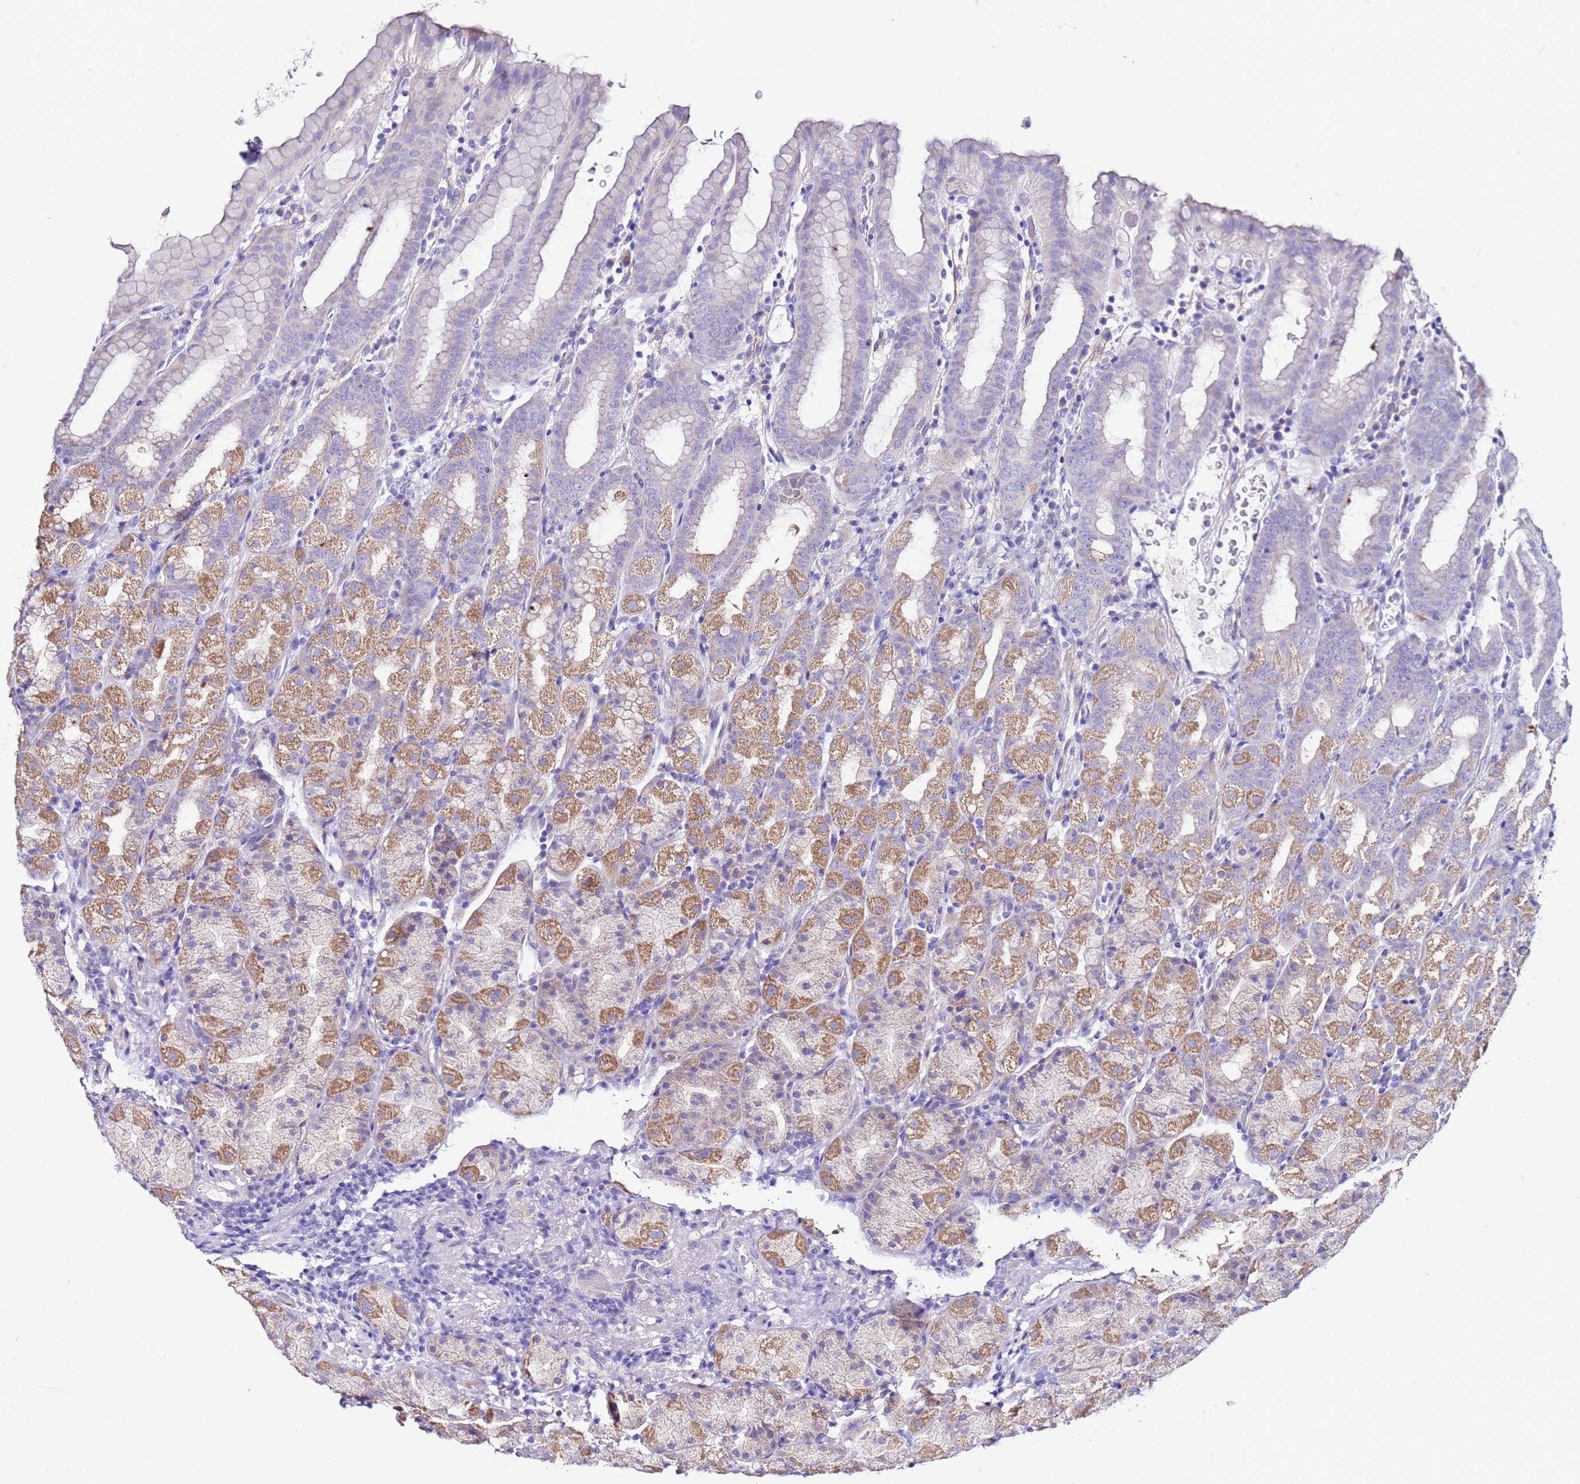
{"staining": {"intensity": "moderate", "quantity": "25%-75%", "location": "cytoplasmic/membranous"}, "tissue": "stomach", "cell_type": "Glandular cells", "image_type": "normal", "snomed": [{"axis": "morphology", "description": "Normal tissue, NOS"}, {"axis": "topography", "description": "Stomach, upper"}, {"axis": "topography", "description": "Stomach, lower"}, {"axis": "topography", "description": "Small intestine"}], "caption": "IHC image of normal stomach: human stomach stained using IHC shows medium levels of moderate protein expression localized specifically in the cytoplasmic/membranous of glandular cells, appearing as a cytoplasmic/membranous brown color.", "gene": "MYBPC3", "patient": {"sex": "male", "age": 68}}